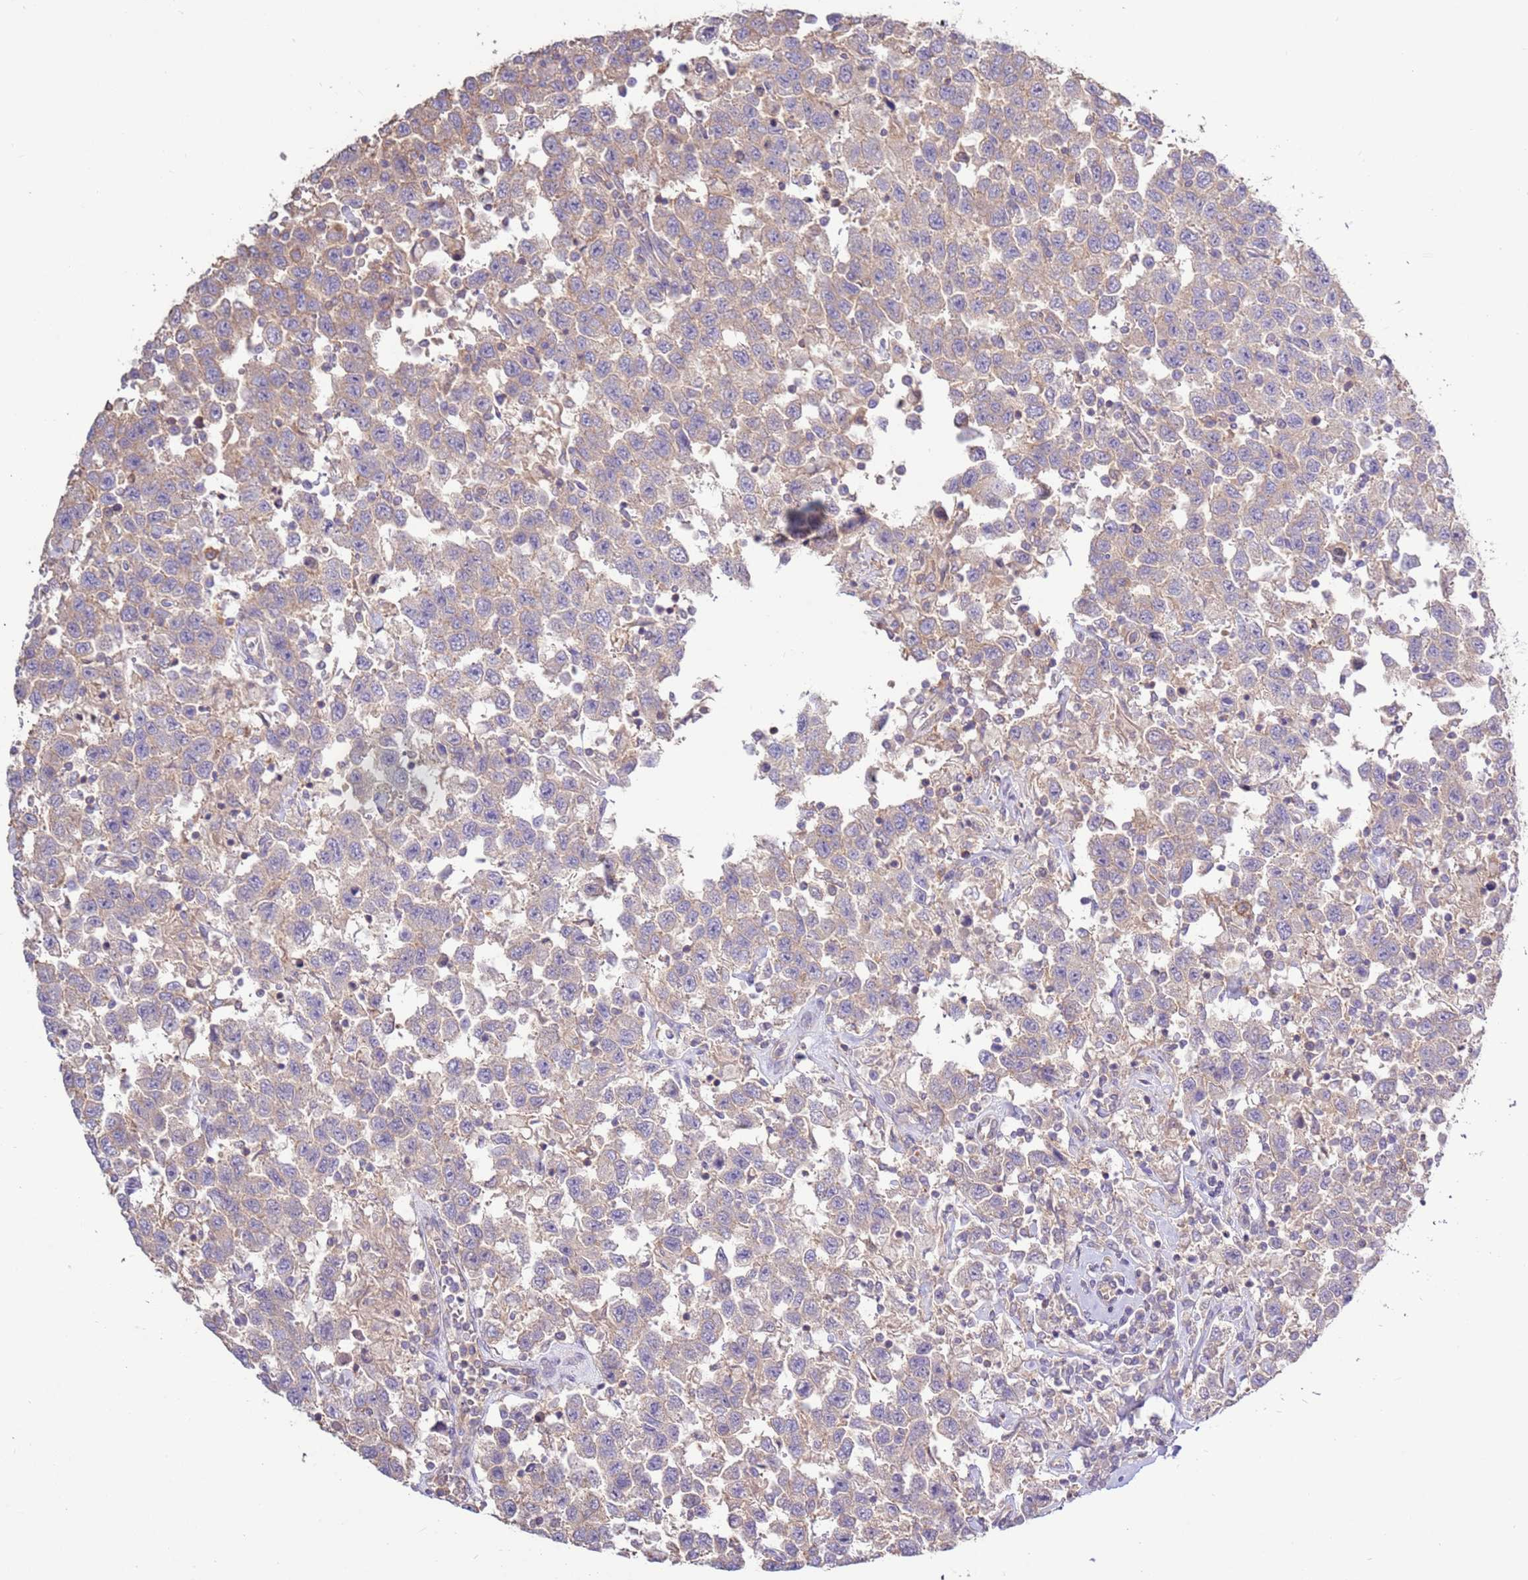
{"staining": {"intensity": "negative", "quantity": "none", "location": "none"}, "tissue": "testis cancer", "cell_type": "Tumor cells", "image_type": "cancer", "snomed": [{"axis": "morphology", "description": "Seminoma, NOS"}, {"axis": "topography", "description": "Testis"}], "caption": "IHC photomicrograph of human testis cancer (seminoma) stained for a protein (brown), which exhibits no expression in tumor cells.", "gene": "EVA1B", "patient": {"sex": "male", "age": 41}}